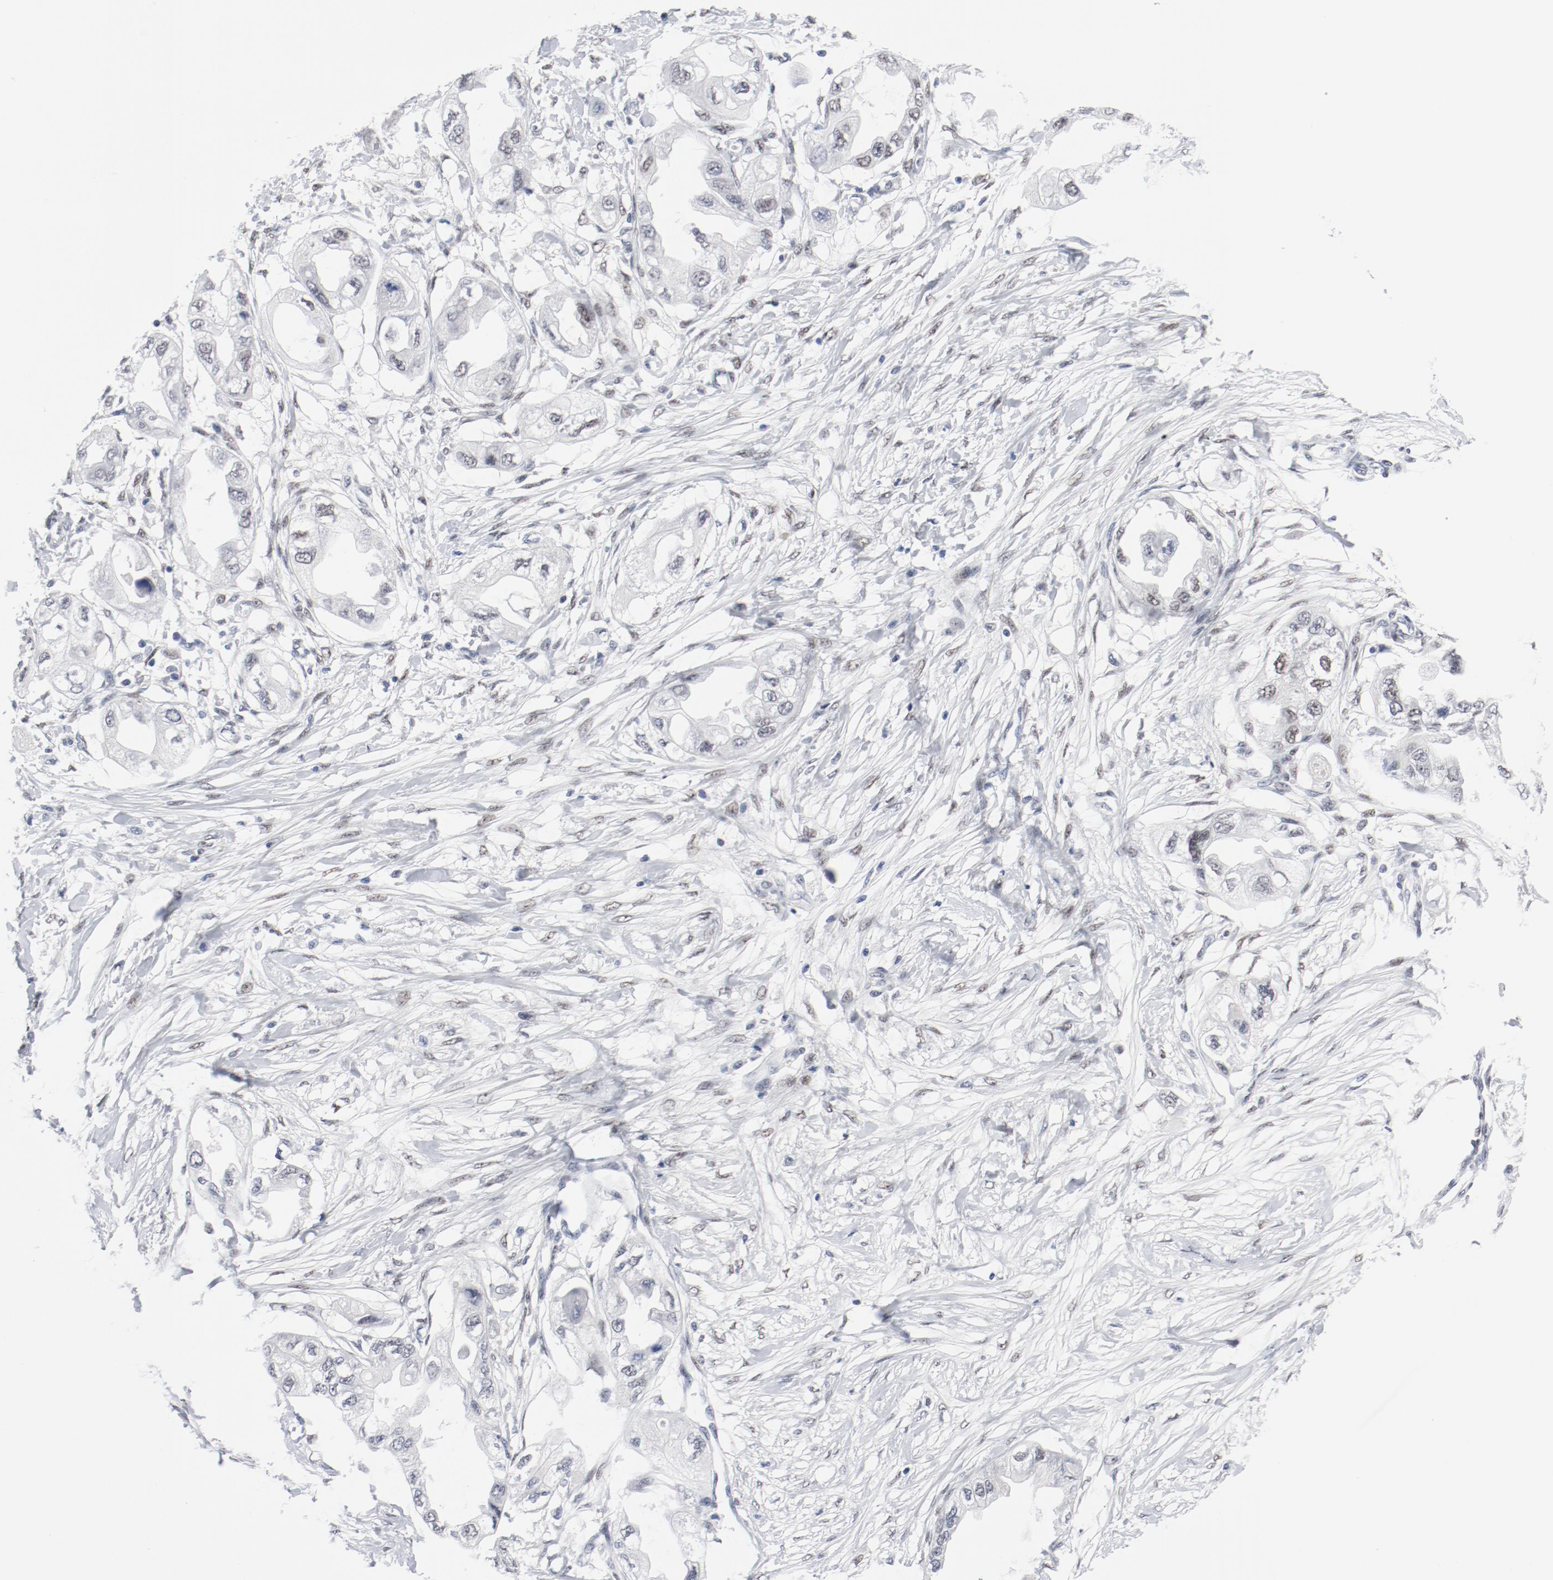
{"staining": {"intensity": "weak", "quantity": "<25%", "location": "nuclear"}, "tissue": "endometrial cancer", "cell_type": "Tumor cells", "image_type": "cancer", "snomed": [{"axis": "morphology", "description": "Adenocarcinoma, NOS"}, {"axis": "topography", "description": "Endometrium"}], "caption": "Tumor cells show no significant positivity in endometrial cancer.", "gene": "ARNT", "patient": {"sex": "female", "age": 67}}